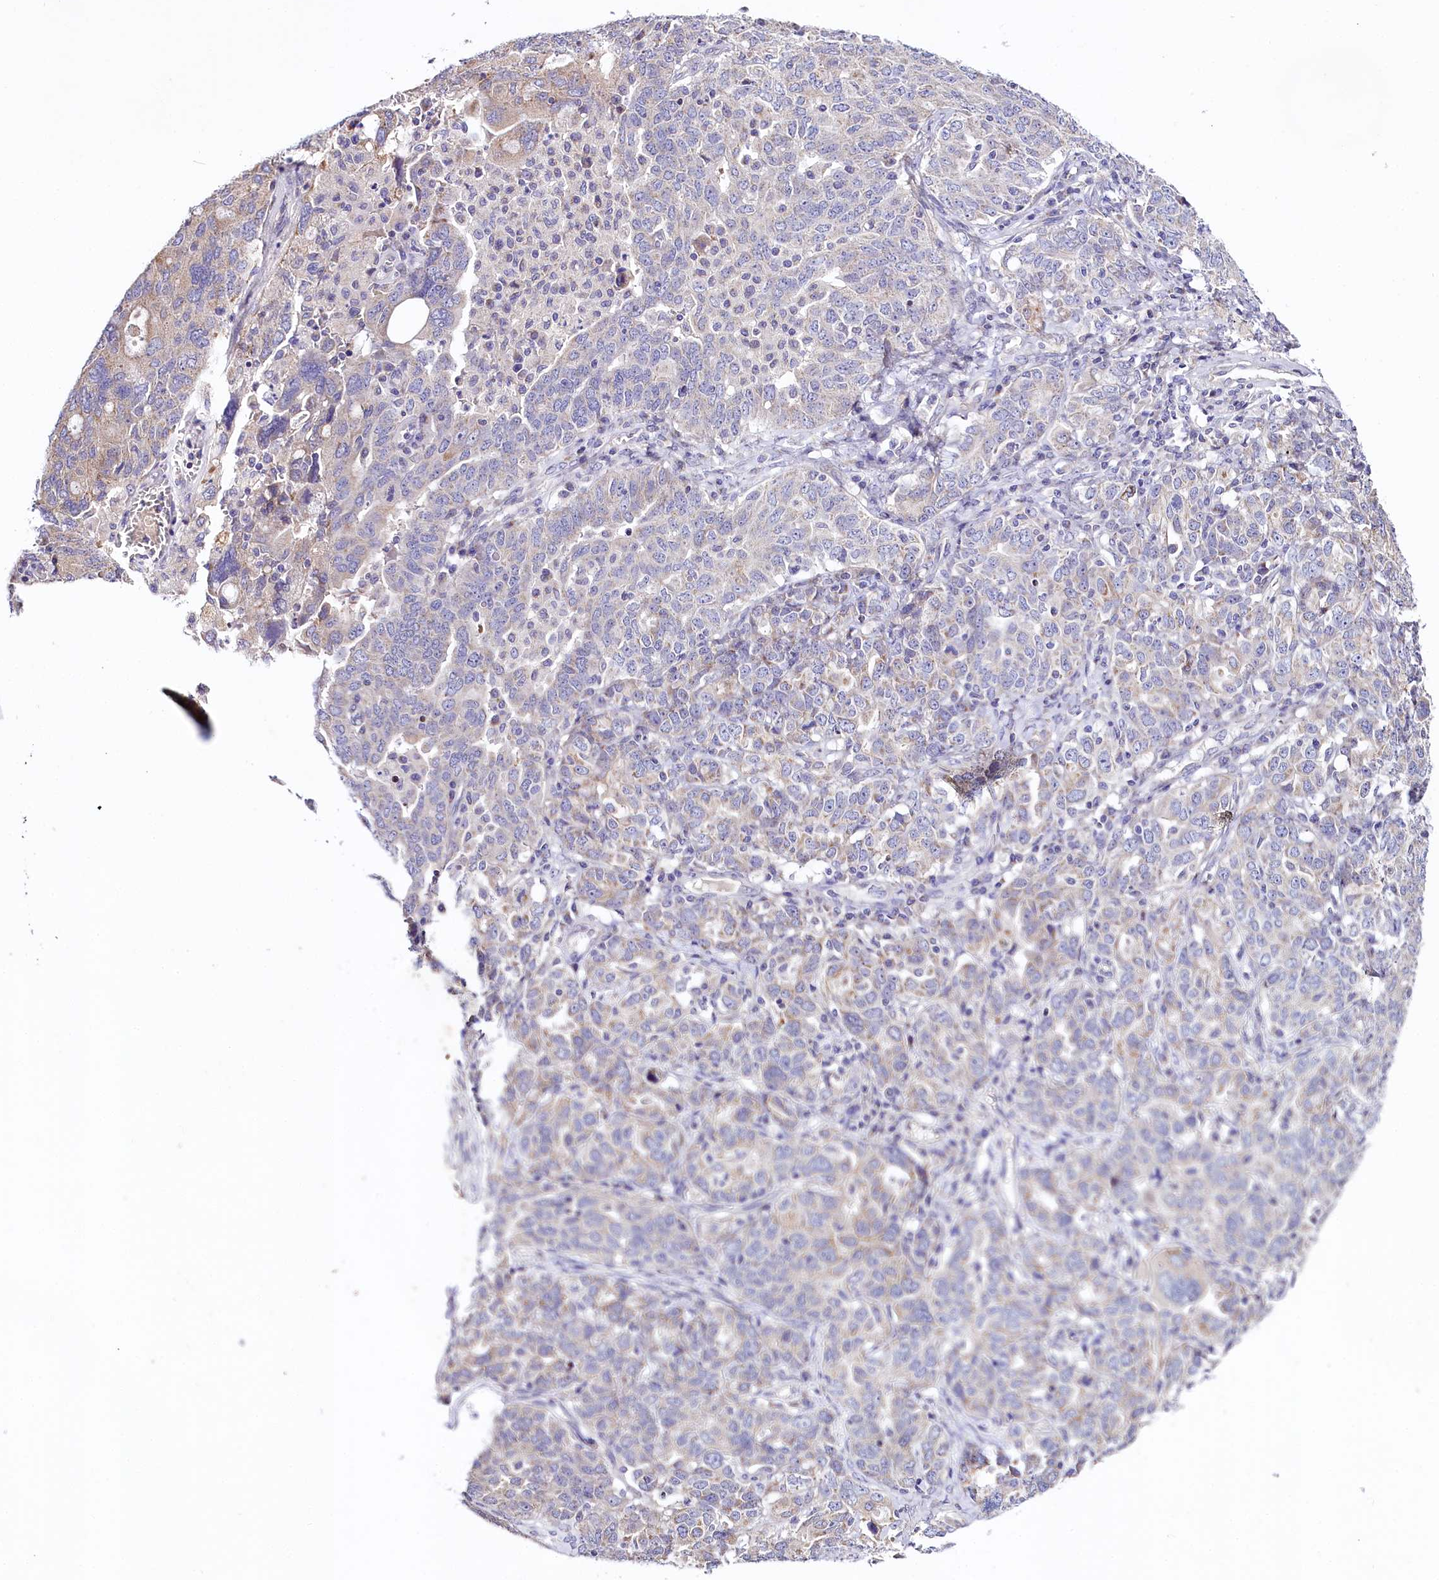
{"staining": {"intensity": "negative", "quantity": "none", "location": "none"}, "tissue": "ovarian cancer", "cell_type": "Tumor cells", "image_type": "cancer", "snomed": [{"axis": "morphology", "description": "Carcinoma, endometroid"}, {"axis": "topography", "description": "Ovary"}], "caption": "Ovarian endometroid carcinoma stained for a protein using IHC demonstrates no staining tumor cells.", "gene": "CEP295", "patient": {"sex": "female", "age": 62}}